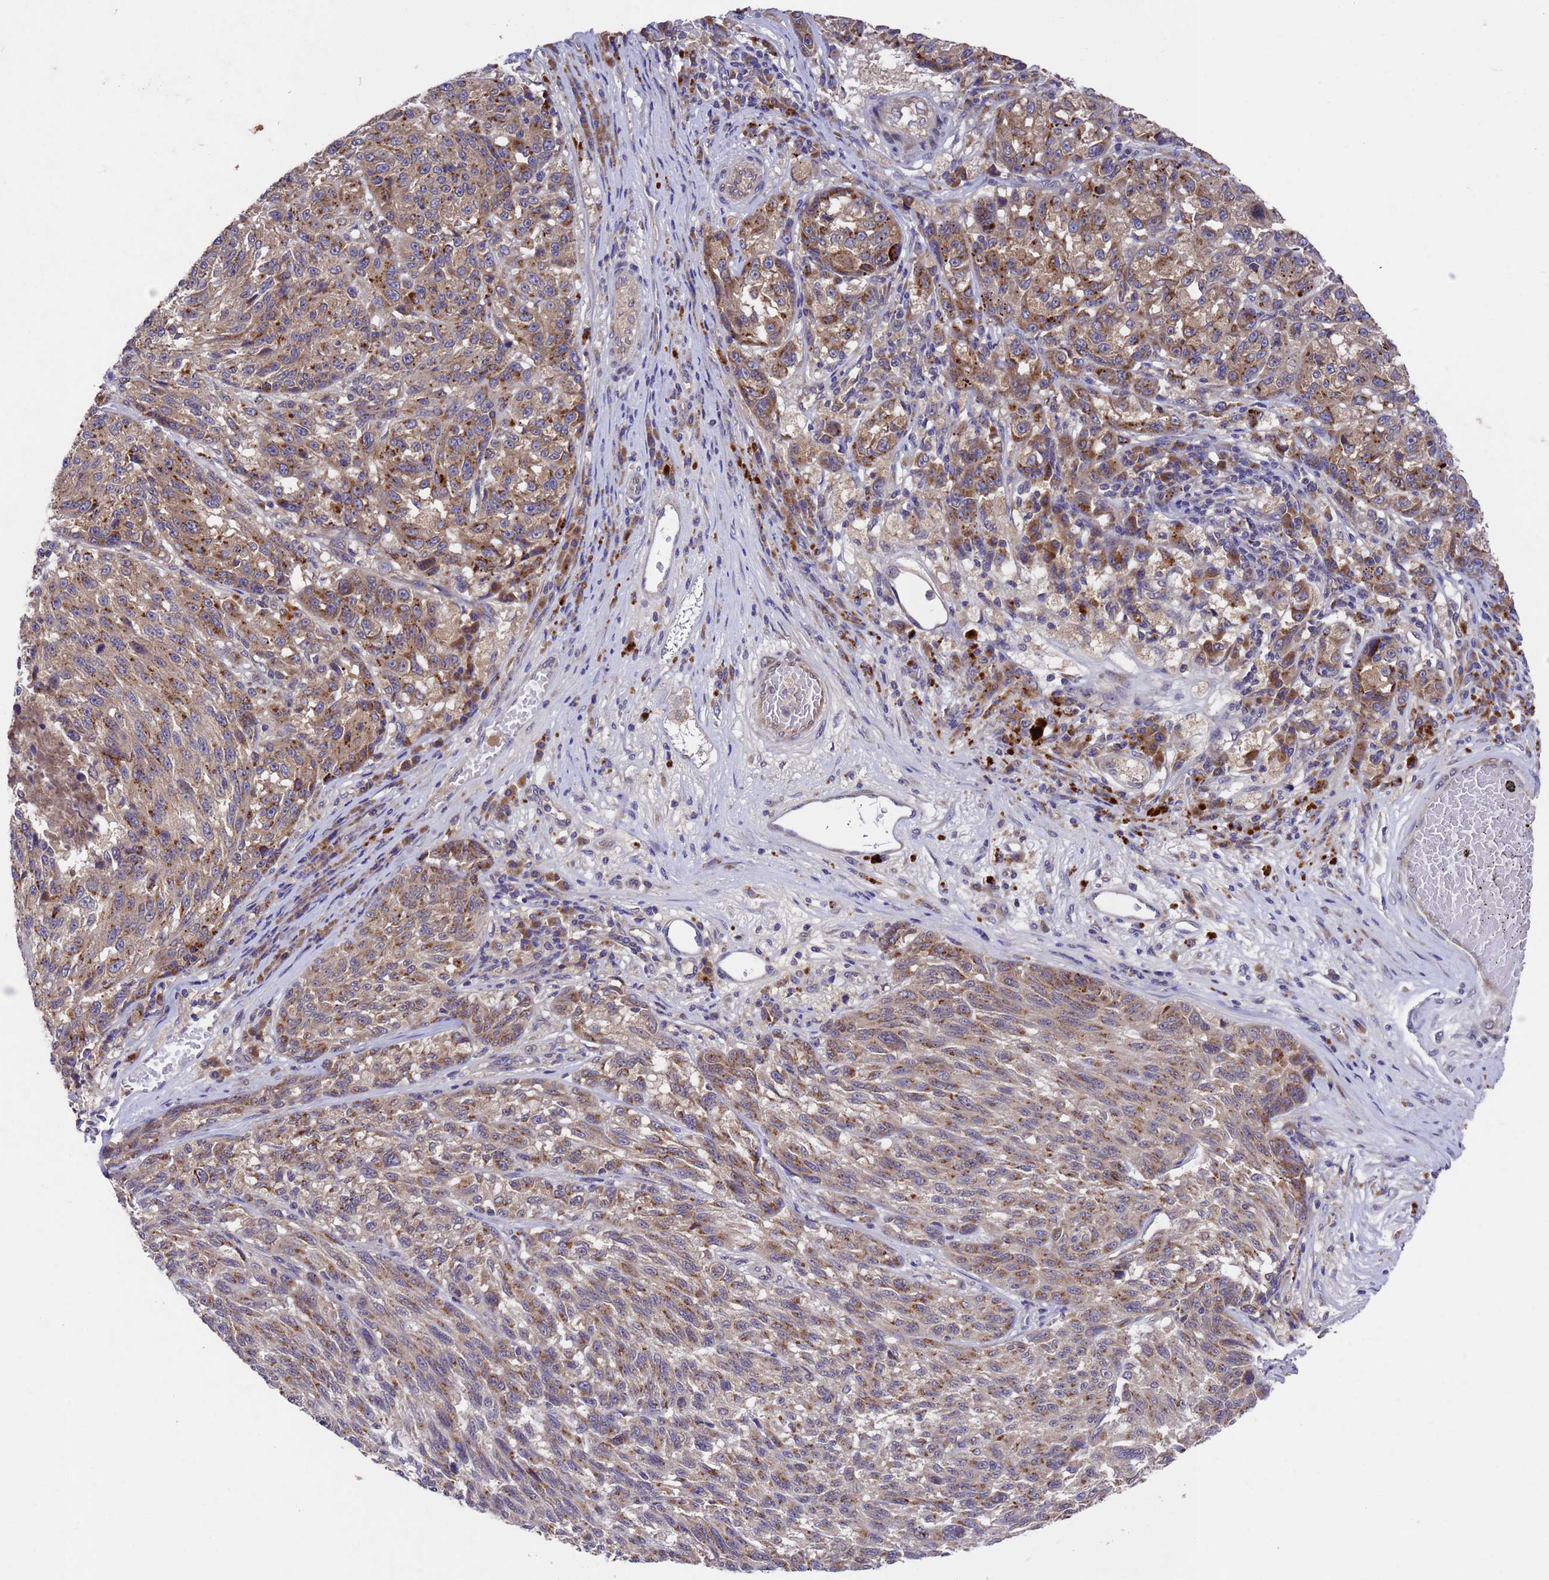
{"staining": {"intensity": "moderate", "quantity": ">75%", "location": "cytoplasmic/membranous"}, "tissue": "melanoma", "cell_type": "Tumor cells", "image_type": "cancer", "snomed": [{"axis": "morphology", "description": "Malignant melanoma, NOS"}, {"axis": "topography", "description": "Skin"}], "caption": "About >75% of tumor cells in human malignant melanoma reveal moderate cytoplasmic/membranous protein positivity as visualized by brown immunohistochemical staining.", "gene": "DCAF12L2", "patient": {"sex": "male", "age": 53}}